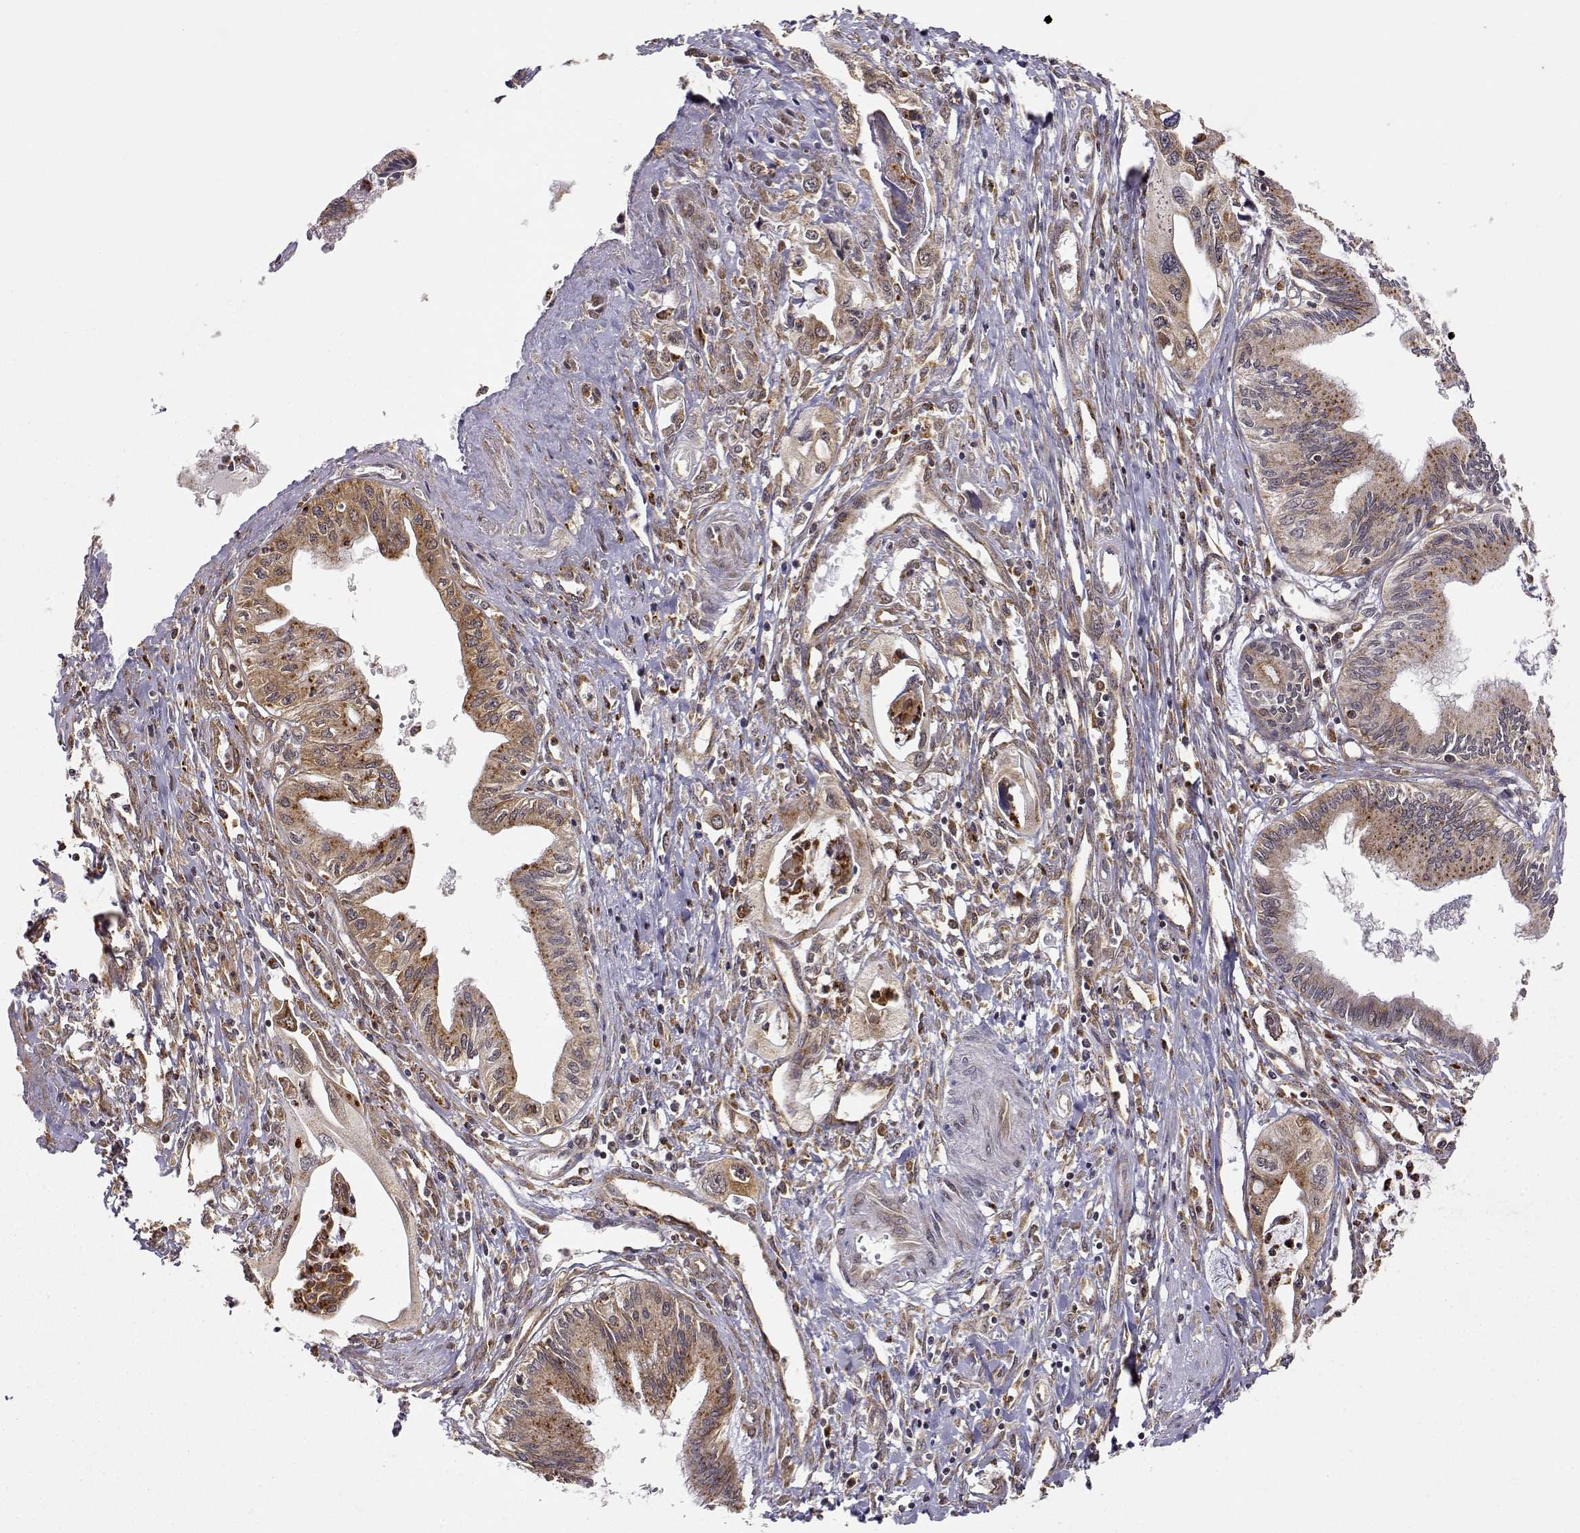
{"staining": {"intensity": "moderate", "quantity": ">75%", "location": "cytoplasmic/membranous"}, "tissue": "pancreatic cancer", "cell_type": "Tumor cells", "image_type": "cancer", "snomed": [{"axis": "morphology", "description": "Adenocarcinoma, NOS"}, {"axis": "topography", "description": "Pancreas"}], "caption": "Immunohistochemical staining of adenocarcinoma (pancreatic) demonstrates medium levels of moderate cytoplasmic/membranous protein positivity in approximately >75% of tumor cells.", "gene": "RNF13", "patient": {"sex": "male", "age": 60}}